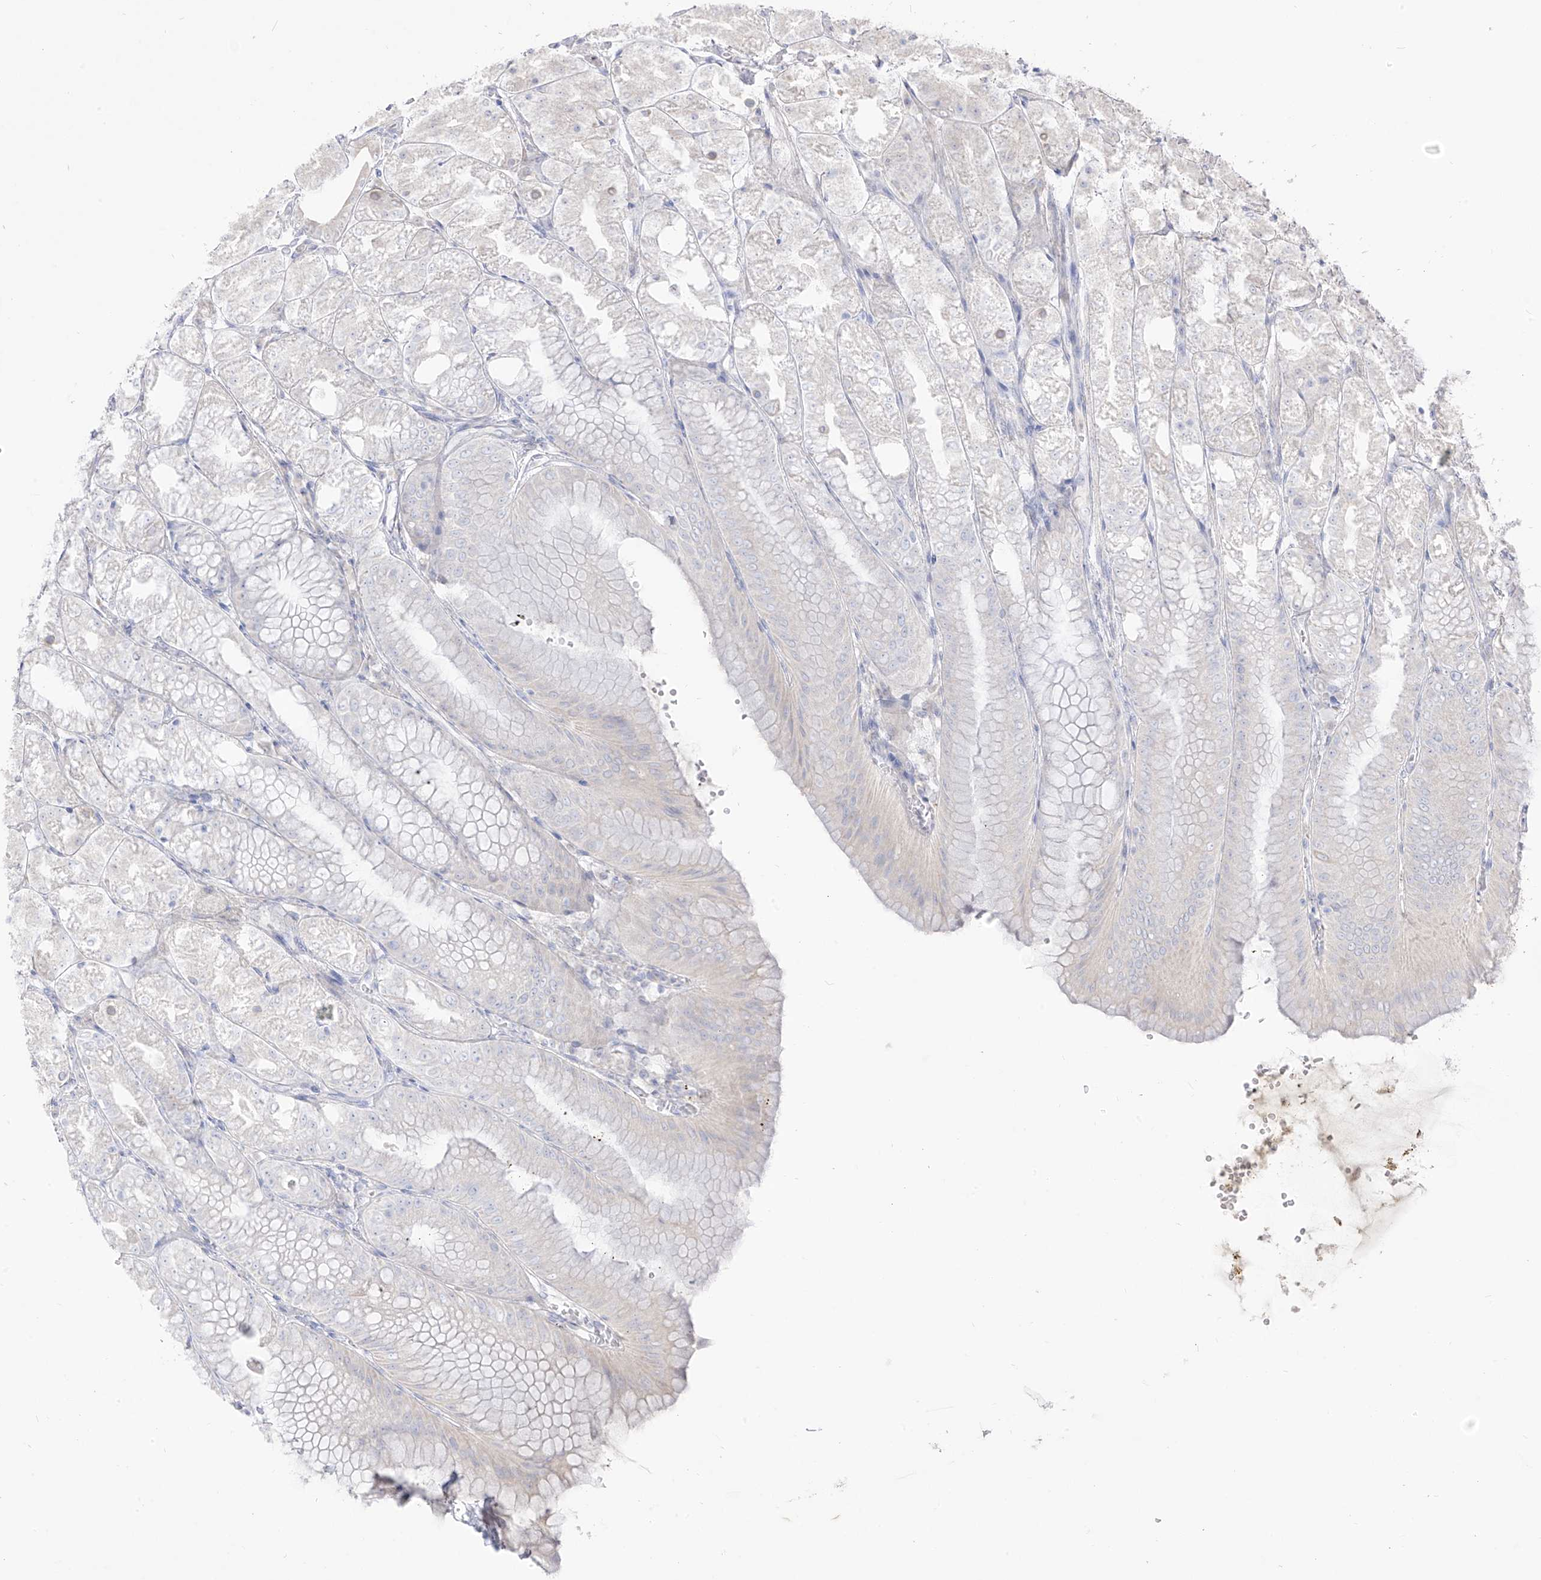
{"staining": {"intensity": "negative", "quantity": "none", "location": "none"}, "tissue": "stomach", "cell_type": "Glandular cells", "image_type": "normal", "snomed": [{"axis": "morphology", "description": "Normal tissue, NOS"}, {"axis": "topography", "description": "Stomach, lower"}], "caption": "Immunohistochemistry photomicrograph of normal stomach: human stomach stained with DAB (3,3'-diaminobenzidine) reveals no significant protein positivity in glandular cells.", "gene": "ARHGEF40", "patient": {"sex": "male", "age": 71}}